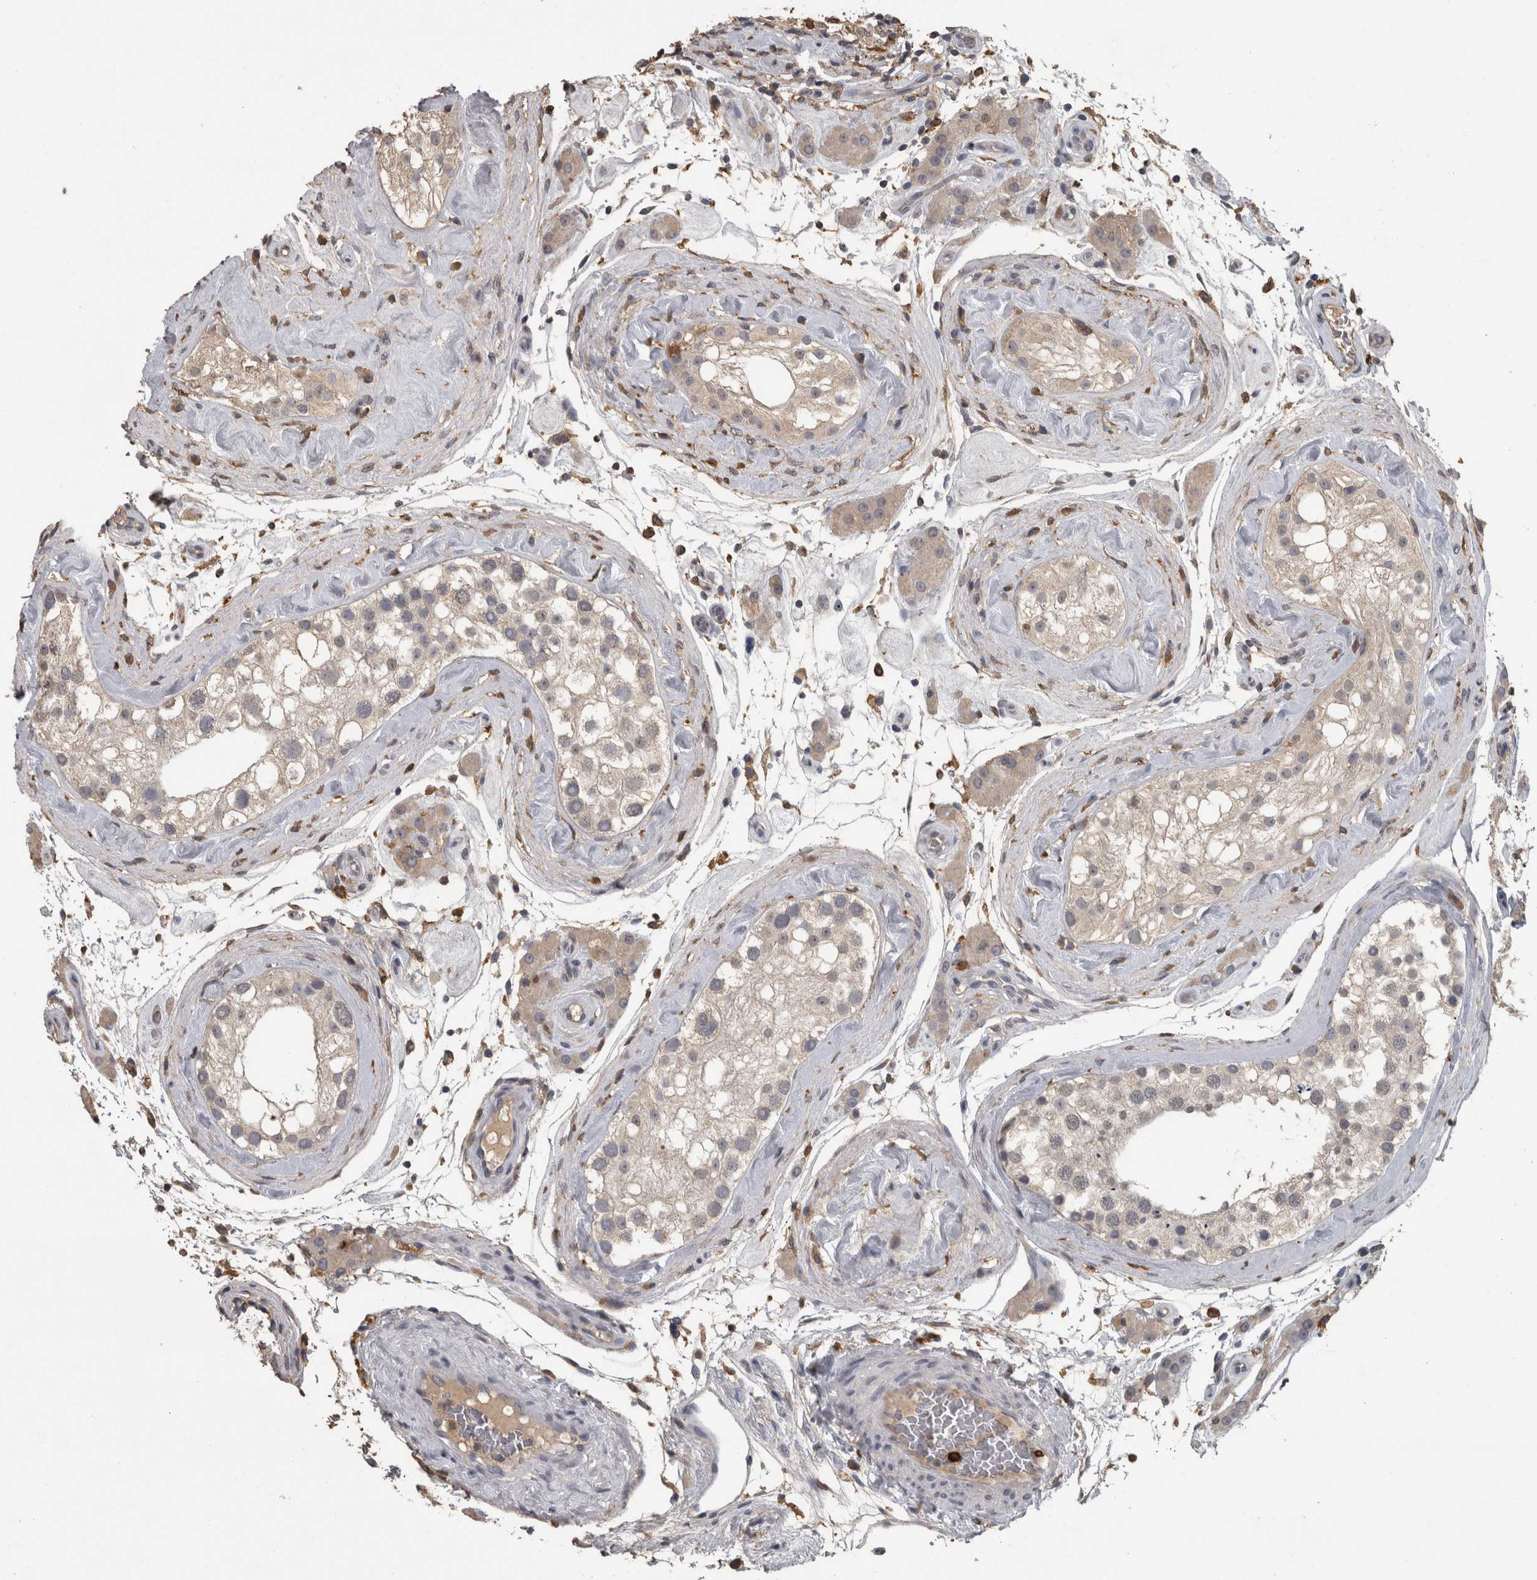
{"staining": {"intensity": "negative", "quantity": "none", "location": "none"}, "tissue": "testis", "cell_type": "Cells in seminiferous ducts", "image_type": "normal", "snomed": [{"axis": "morphology", "description": "Normal tissue, NOS"}, {"axis": "topography", "description": "Testis"}], "caption": "A high-resolution micrograph shows immunohistochemistry staining of unremarkable testis, which displays no significant expression in cells in seminiferous ducts. The staining is performed using DAB (3,3'-diaminobenzidine) brown chromogen with nuclei counter-stained in using hematoxylin.", "gene": "PIK3AP1", "patient": {"sex": "male", "age": 46}}